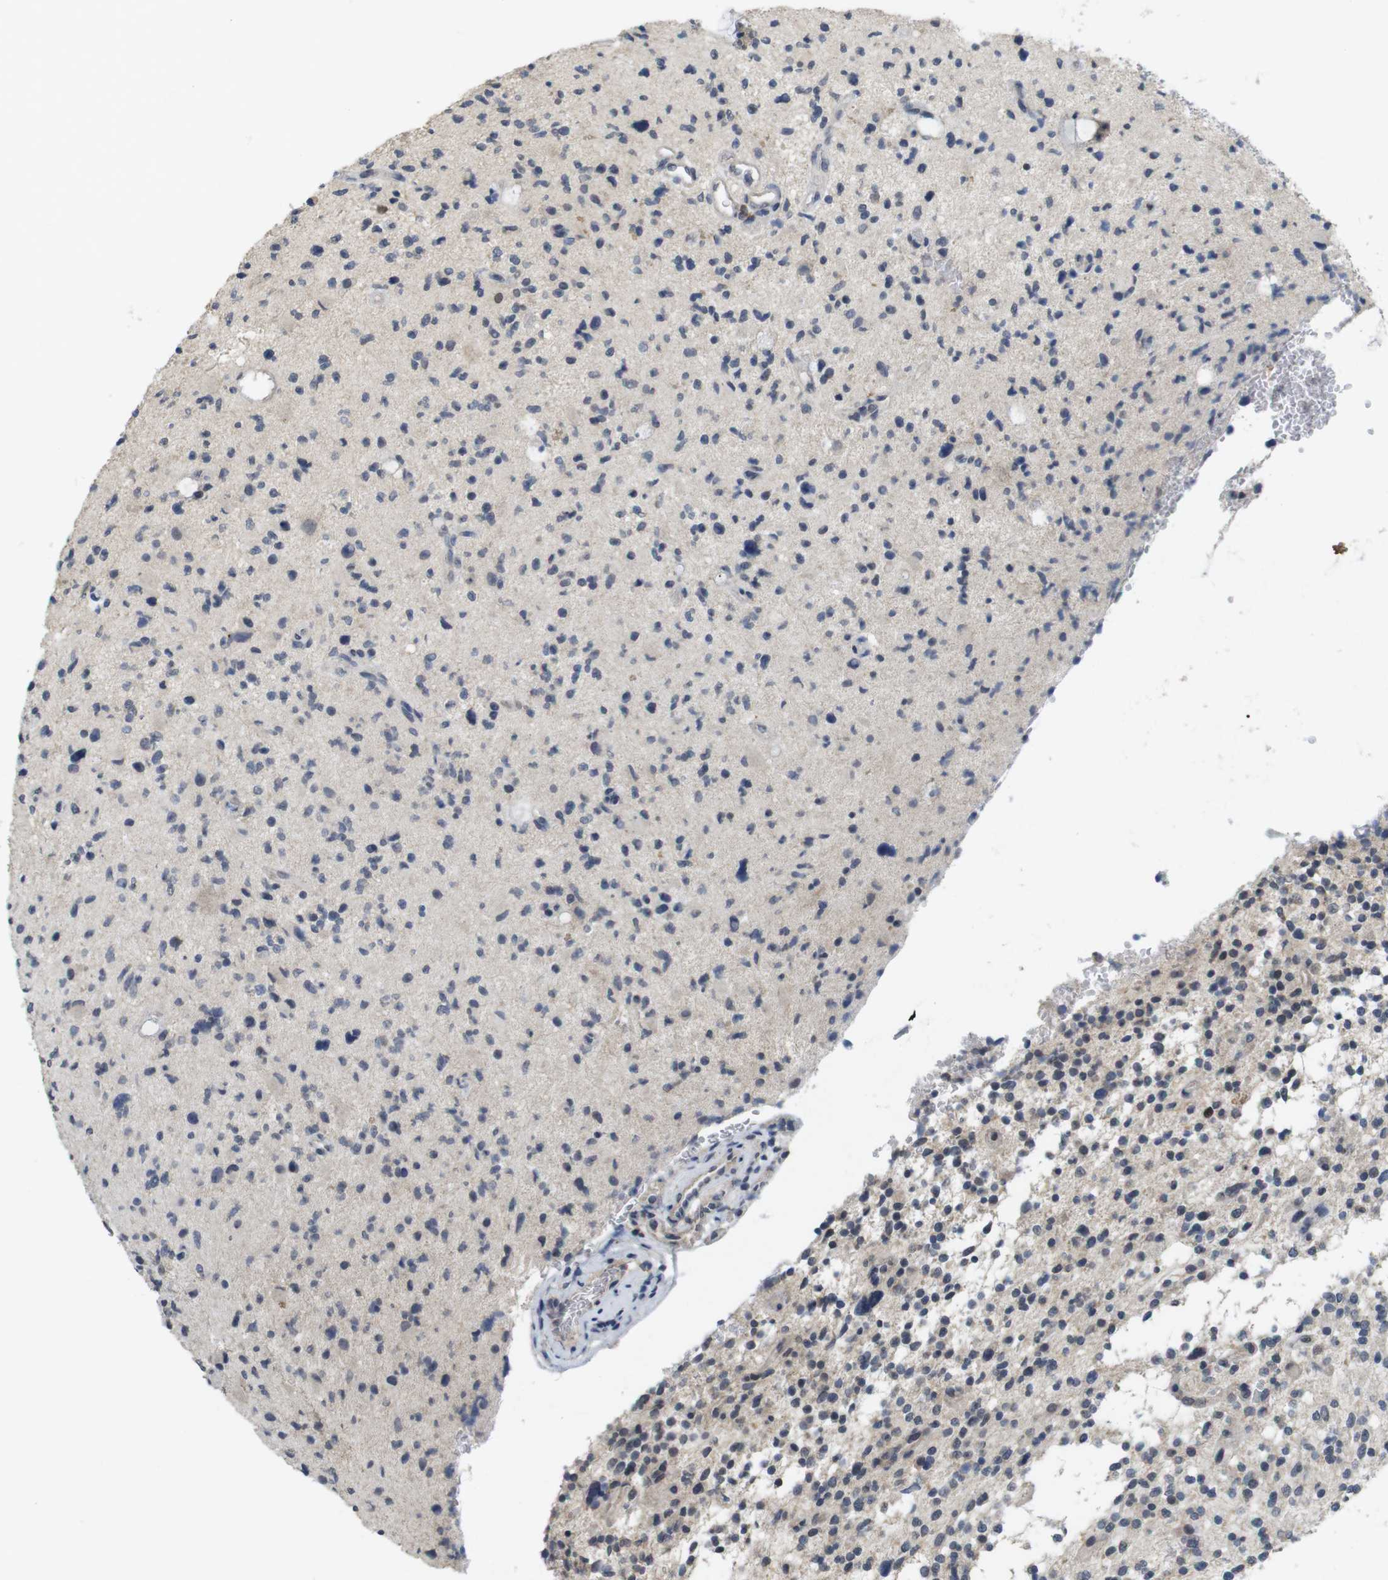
{"staining": {"intensity": "moderate", "quantity": "<25%", "location": "nuclear"}, "tissue": "glioma", "cell_type": "Tumor cells", "image_type": "cancer", "snomed": [{"axis": "morphology", "description": "Glioma, malignant, High grade"}, {"axis": "topography", "description": "Brain"}], "caption": "Immunohistochemical staining of malignant glioma (high-grade) reveals moderate nuclear protein expression in approximately <25% of tumor cells.", "gene": "SKP2", "patient": {"sex": "male", "age": 48}}